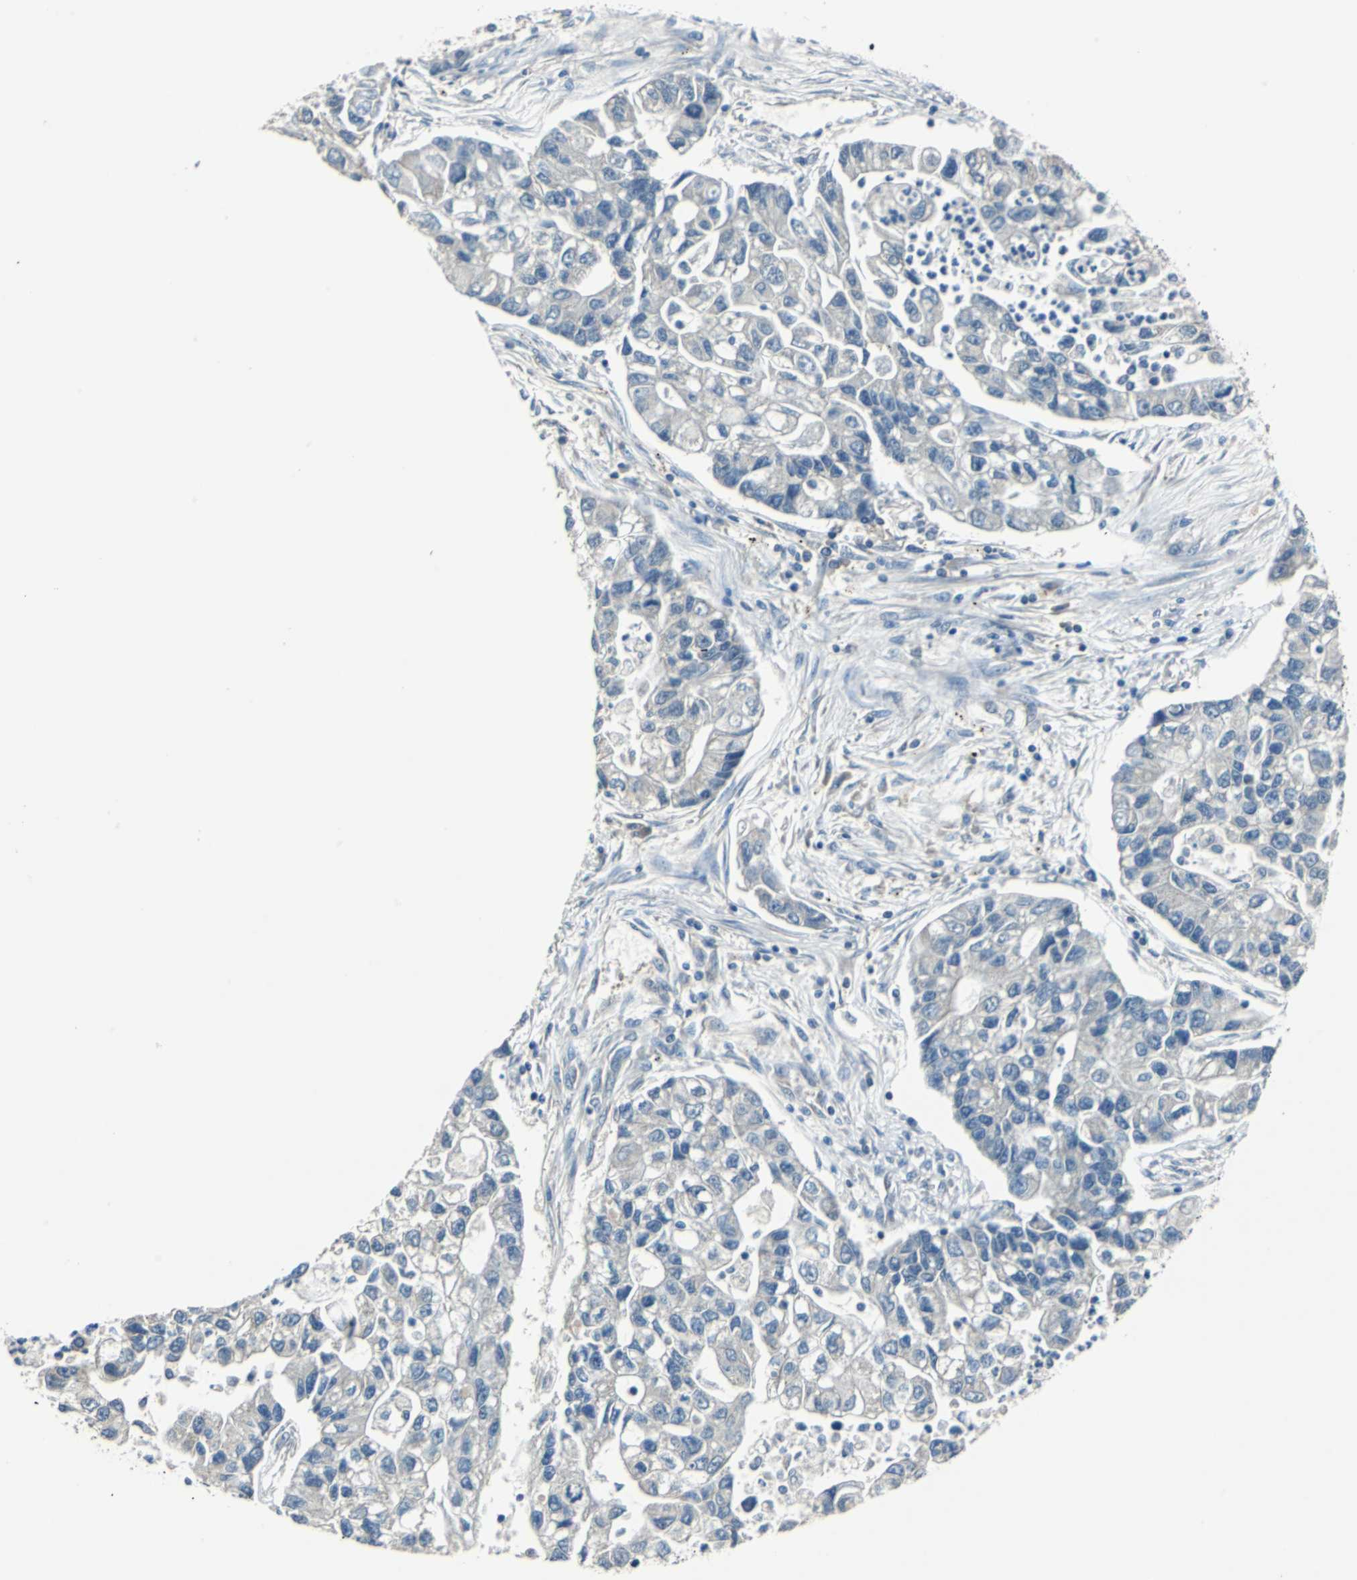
{"staining": {"intensity": "negative", "quantity": "none", "location": "none"}, "tissue": "lung cancer", "cell_type": "Tumor cells", "image_type": "cancer", "snomed": [{"axis": "morphology", "description": "Adenocarcinoma, NOS"}, {"axis": "topography", "description": "Lung"}], "caption": "DAB (3,3'-diaminobenzidine) immunohistochemical staining of human lung cancer demonstrates no significant expression in tumor cells. (DAB (3,3'-diaminobenzidine) immunohistochemistry (IHC) with hematoxylin counter stain).", "gene": "CPA3", "patient": {"sex": "female", "age": 51}}